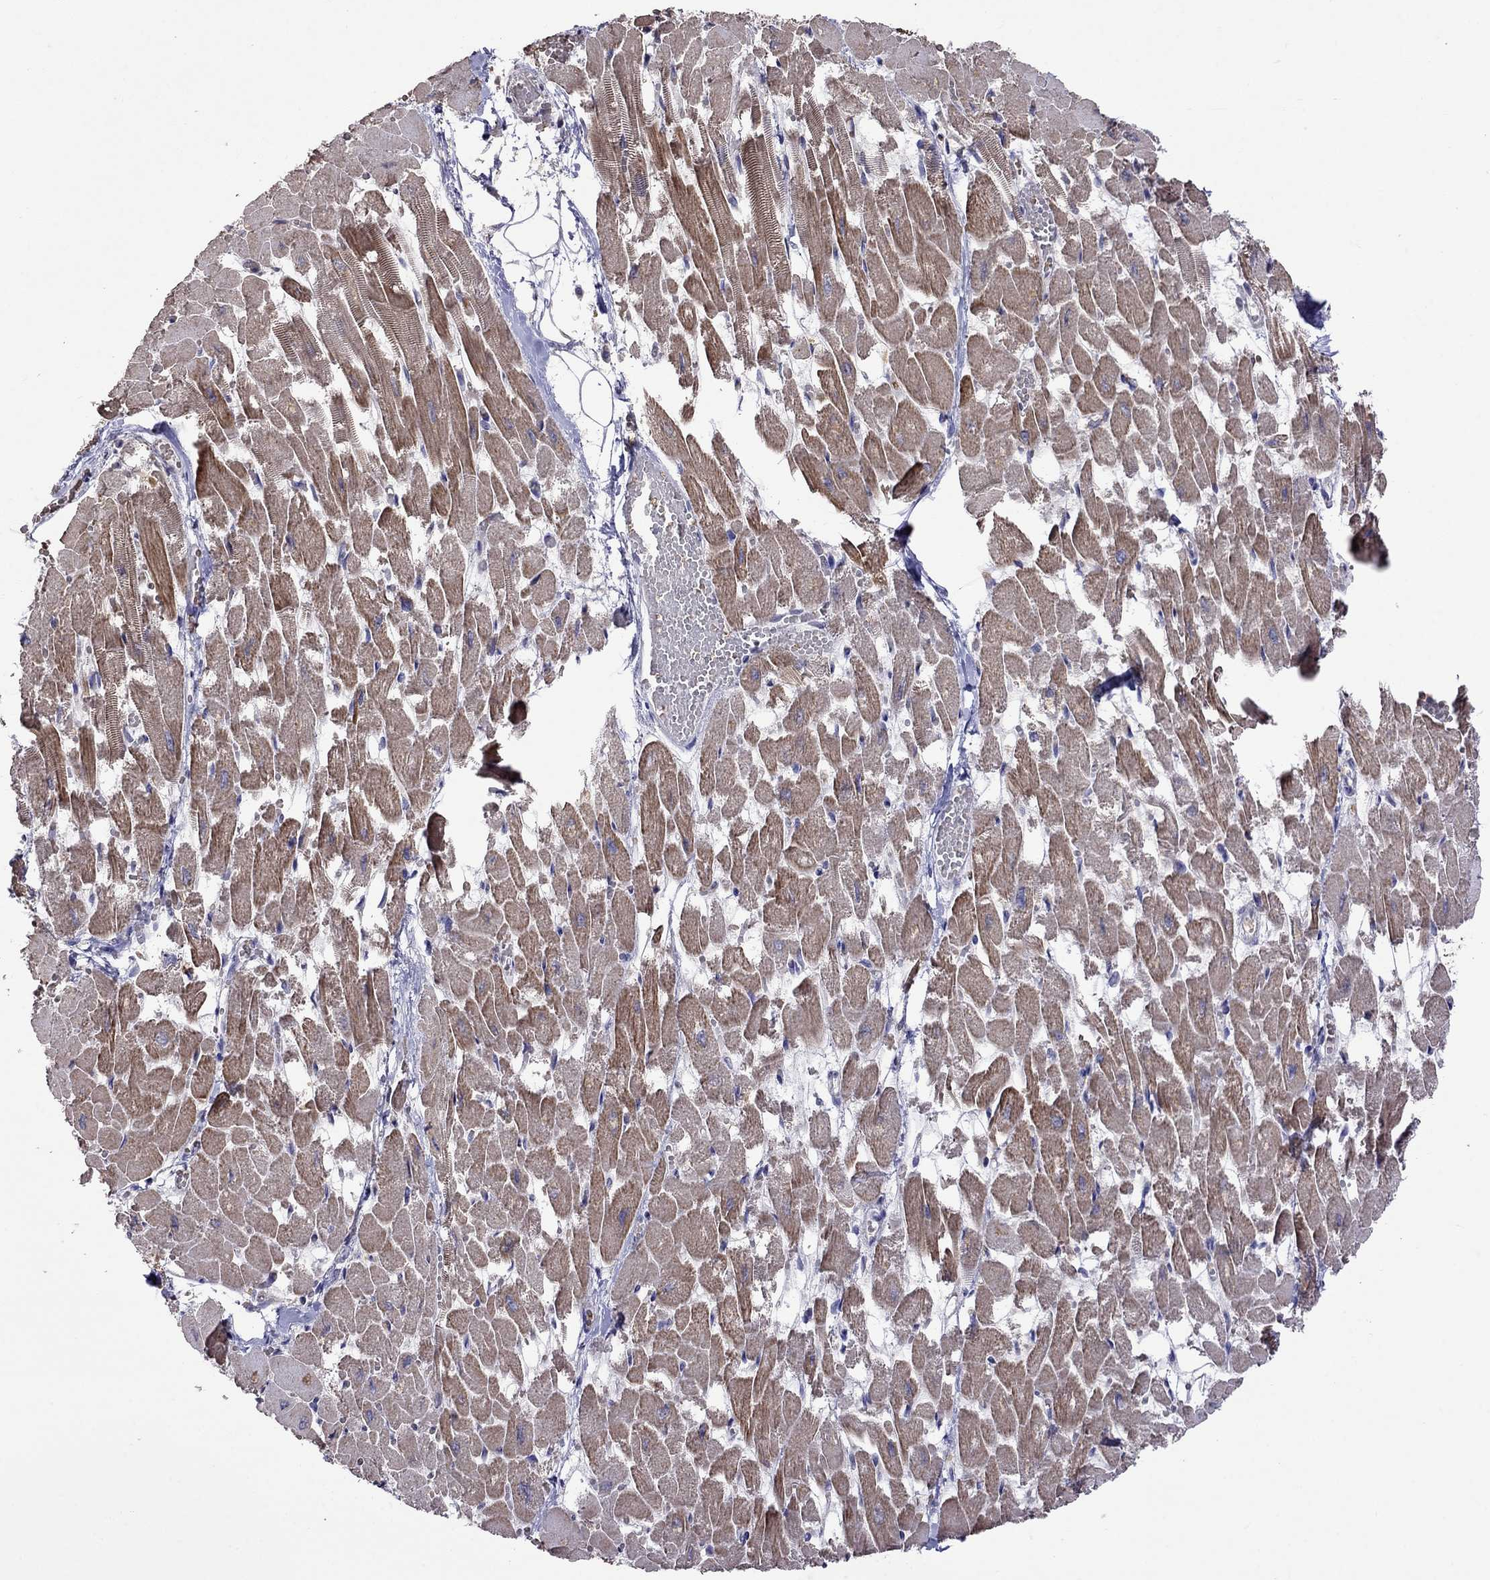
{"staining": {"intensity": "moderate", "quantity": "25%-75%", "location": "cytoplasmic/membranous"}, "tissue": "heart muscle", "cell_type": "Cardiomyocytes", "image_type": "normal", "snomed": [{"axis": "morphology", "description": "Normal tissue, NOS"}, {"axis": "topography", "description": "Heart"}], "caption": "Cardiomyocytes show moderate cytoplasmic/membranous expression in about 25%-75% of cells in normal heart muscle.", "gene": "ADAM28", "patient": {"sex": "female", "age": 52}}